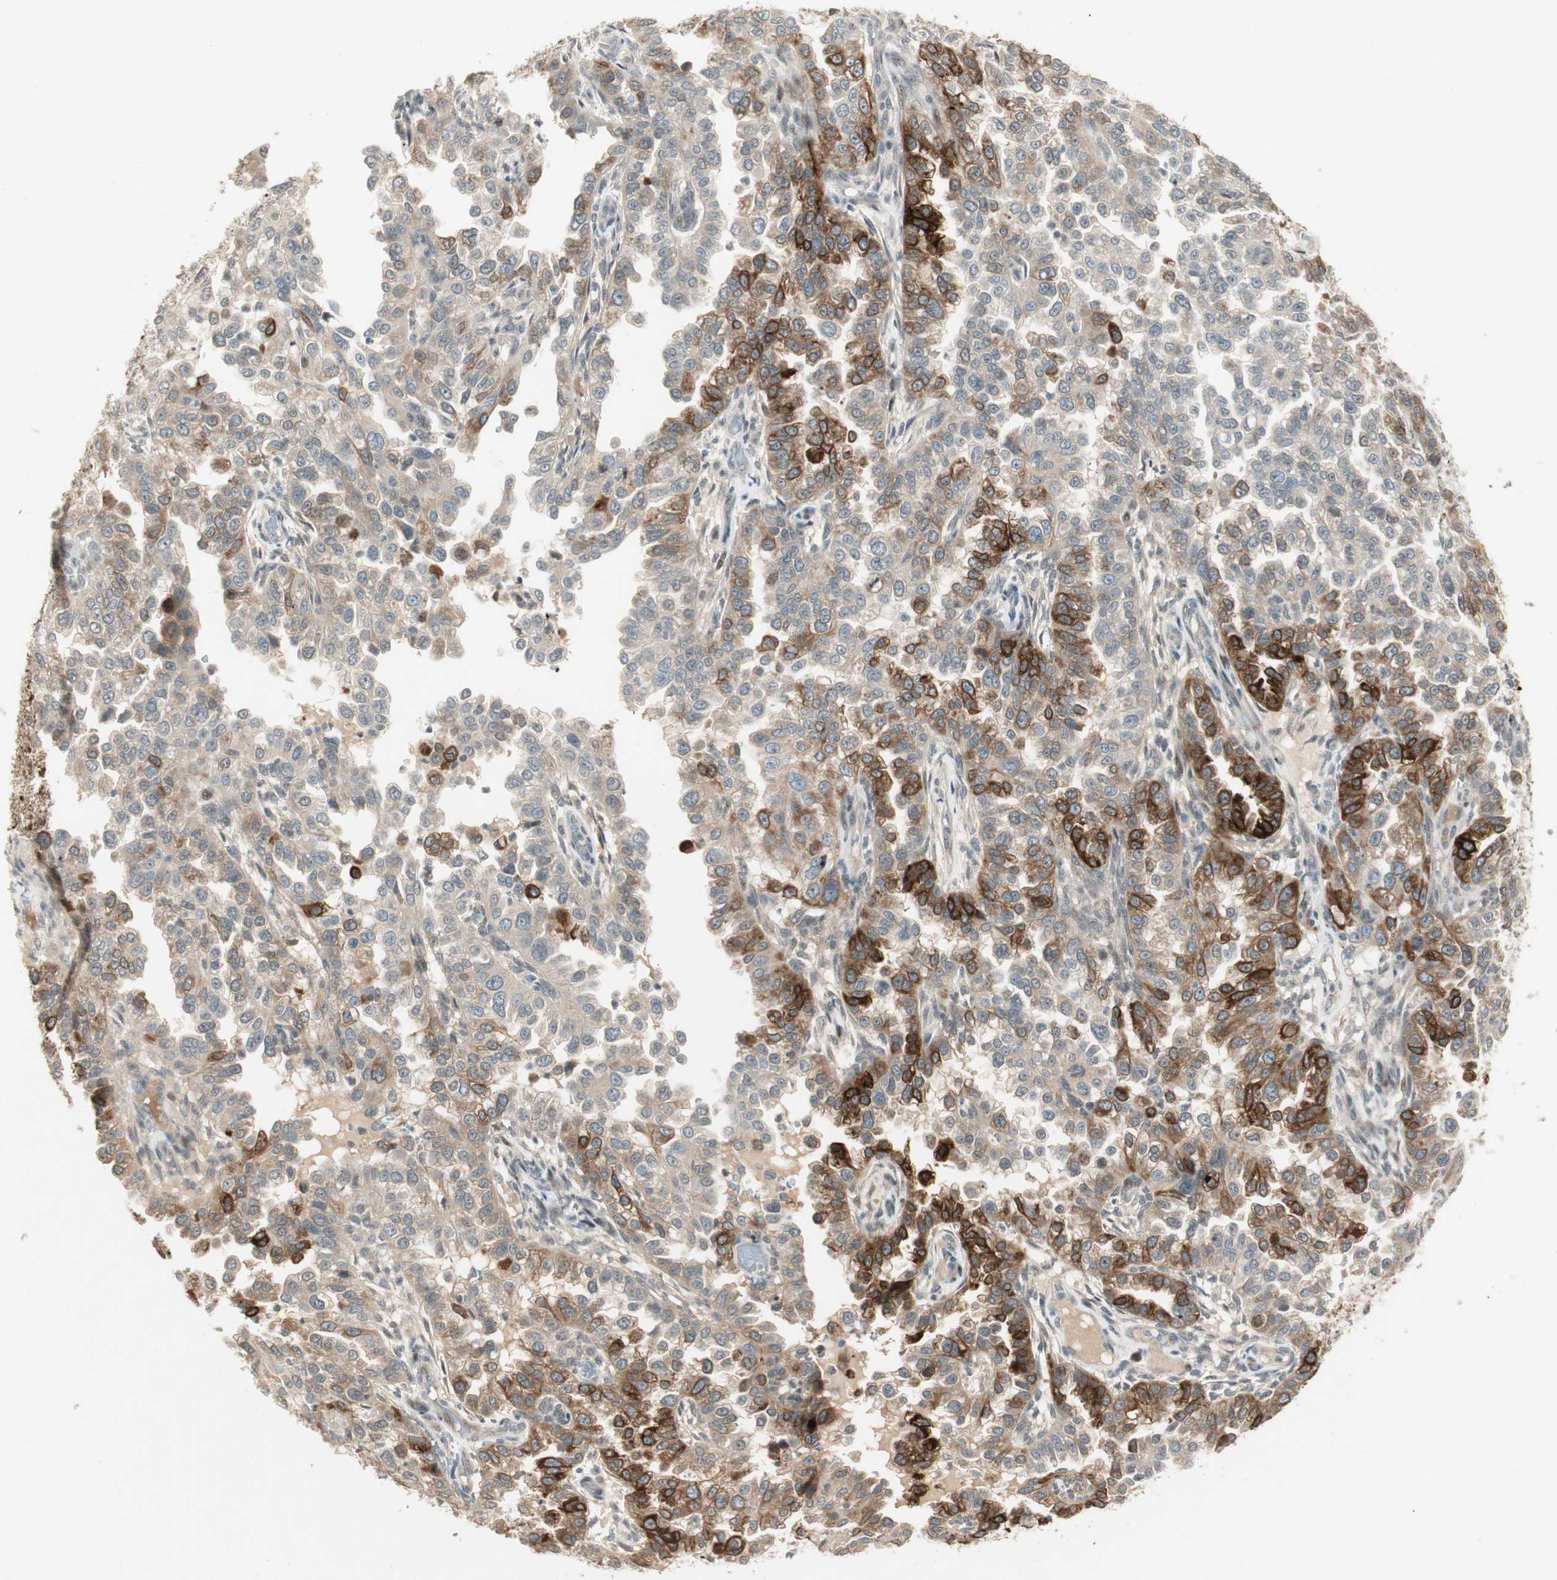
{"staining": {"intensity": "strong", "quantity": "25%-75%", "location": "cytoplasmic/membranous"}, "tissue": "endometrial cancer", "cell_type": "Tumor cells", "image_type": "cancer", "snomed": [{"axis": "morphology", "description": "Adenocarcinoma, NOS"}, {"axis": "topography", "description": "Endometrium"}], "caption": "The micrograph exhibits immunohistochemical staining of endometrial adenocarcinoma. There is strong cytoplasmic/membranous expression is identified in approximately 25%-75% of tumor cells.", "gene": "ACSL5", "patient": {"sex": "female", "age": 85}}